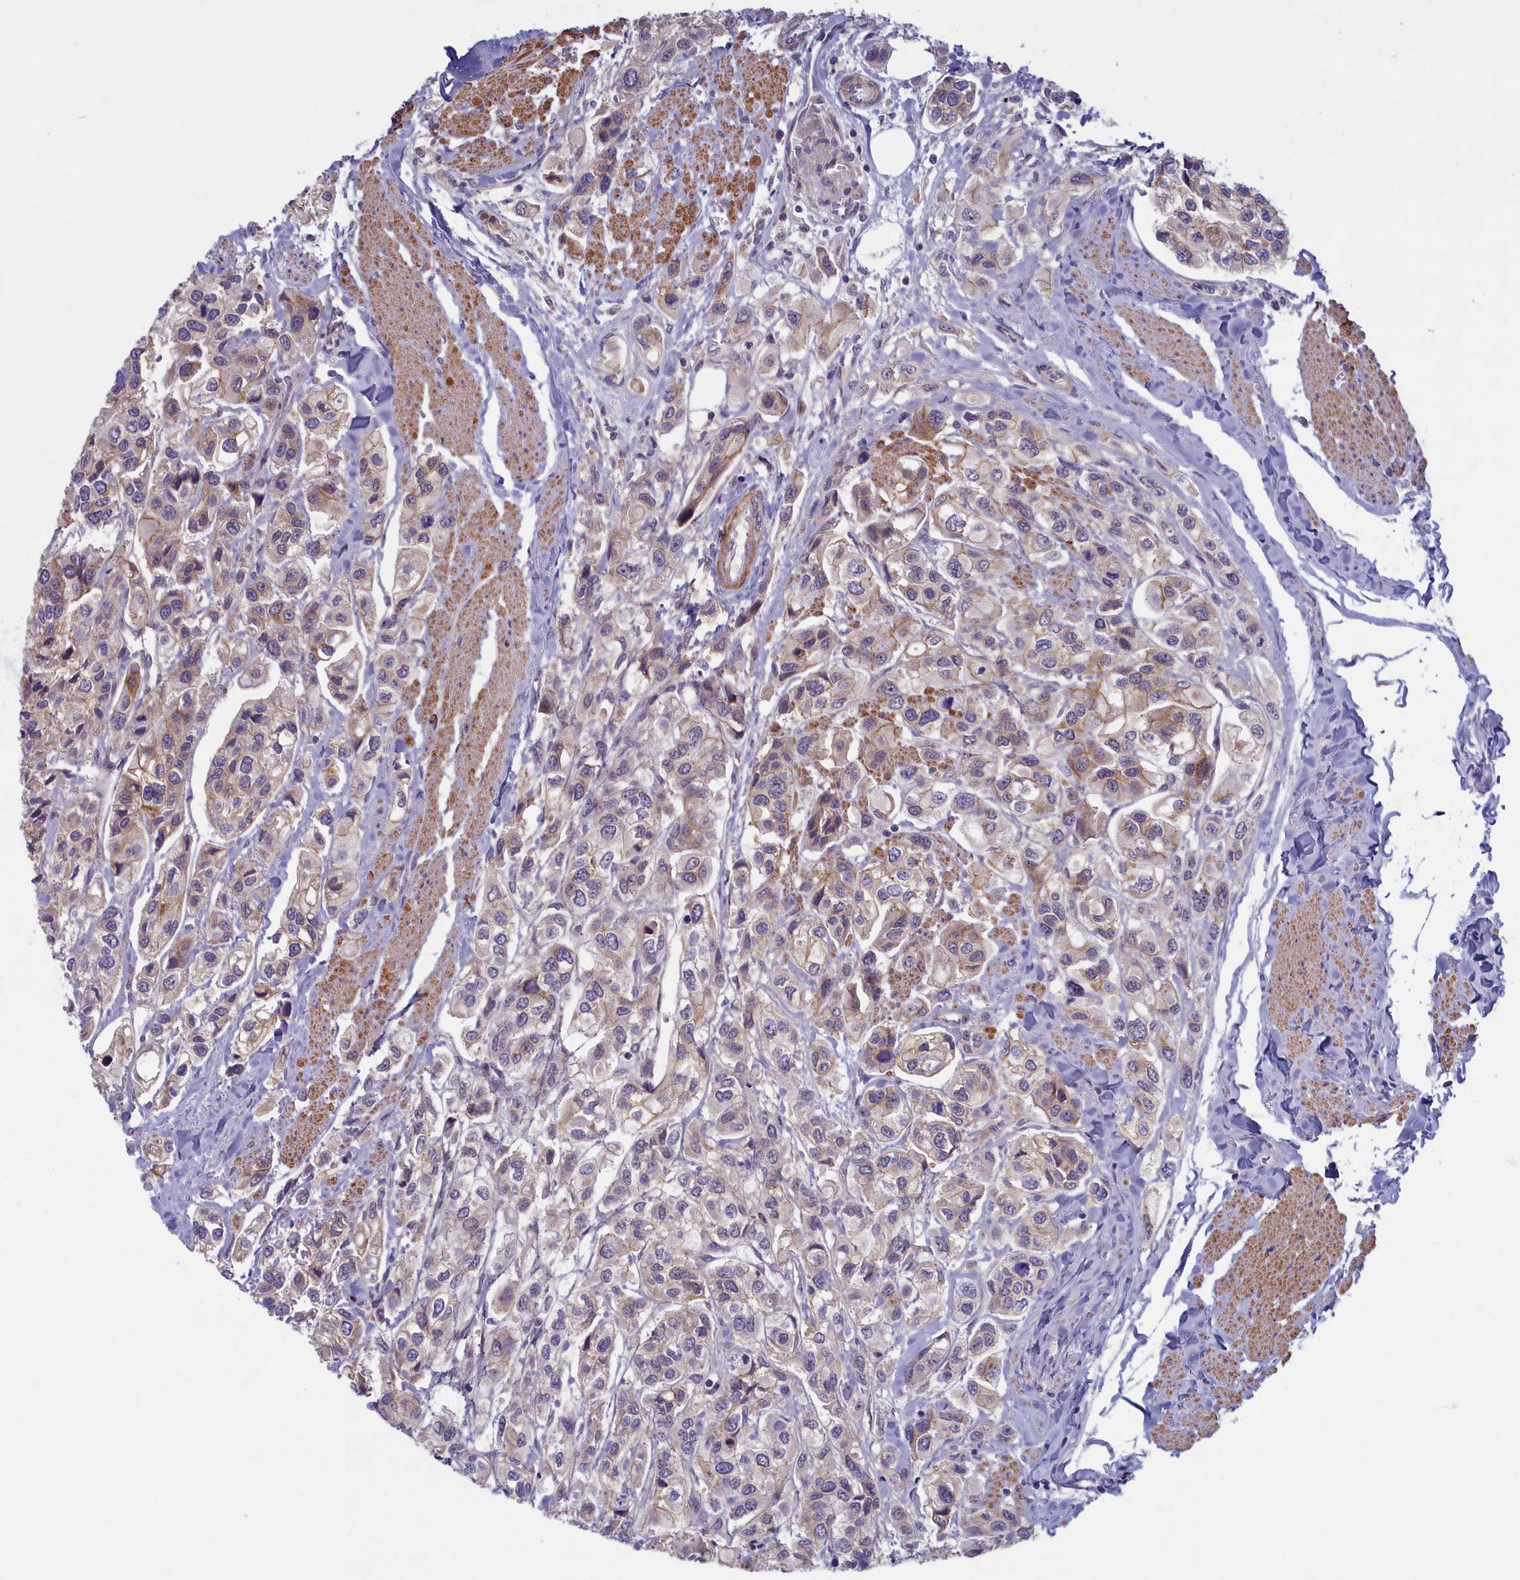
{"staining": {"intensity": "weak", "quantity": "25%-75%", "location": "cytoplasmic/membranous"}, "tissue": "urothelial cancer", "cell_type": "Tumor cells", "image_type": "cancer", "snomed": [{"axis": "morphology", "description": "Urothelial carcinoma, High grade"}, {"axis": "topography", "description": "Urinary bladder"}], "caption": "Protein staining of urothelial cancer tissue shows weak cytoplasmic/membranous expression in about 25%-75% of tumor cells.", "gene": "TRPM4", "patient": {"sex": "male", "age": 67}}